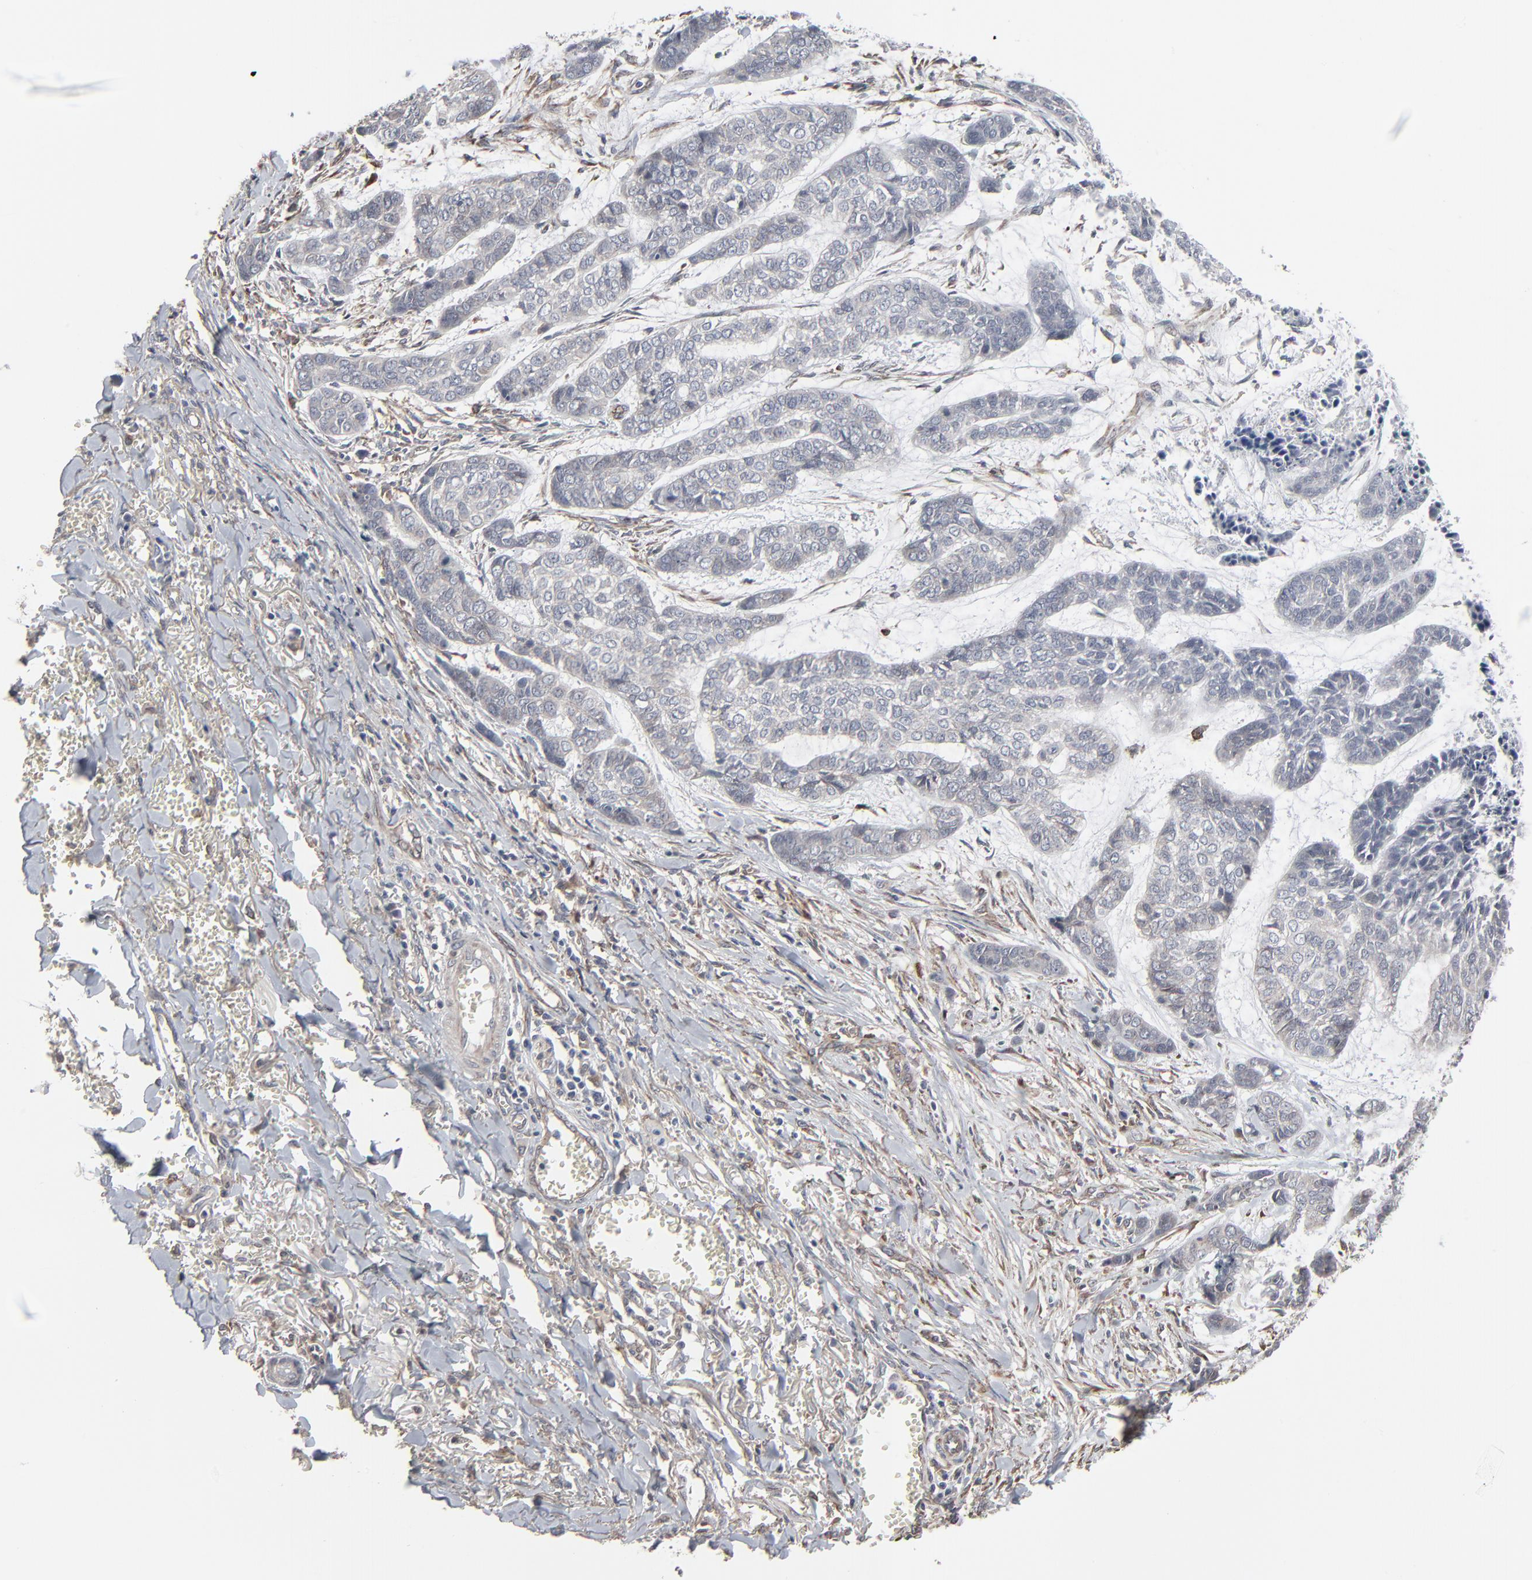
{"staining": {"intensity": "negative", "quantity": "none", "location": "none"}, "tissue": "skin cancer", "cell_type": "Tumor cells", "image_type": "cancer", "snomed": [{"axis": "morphology", "description": "Basal cell carcinoma"}, {"axis": "topography", "description": "Skin"}], "caption": "This is a histopathology image of immunohistochemistry (IHC) staining of skin cancer (basal cell carcinoma), which shows no staining in tumor cells.", "gene": "CTNND1", "patient": {"sex": "female", "age": 64}}